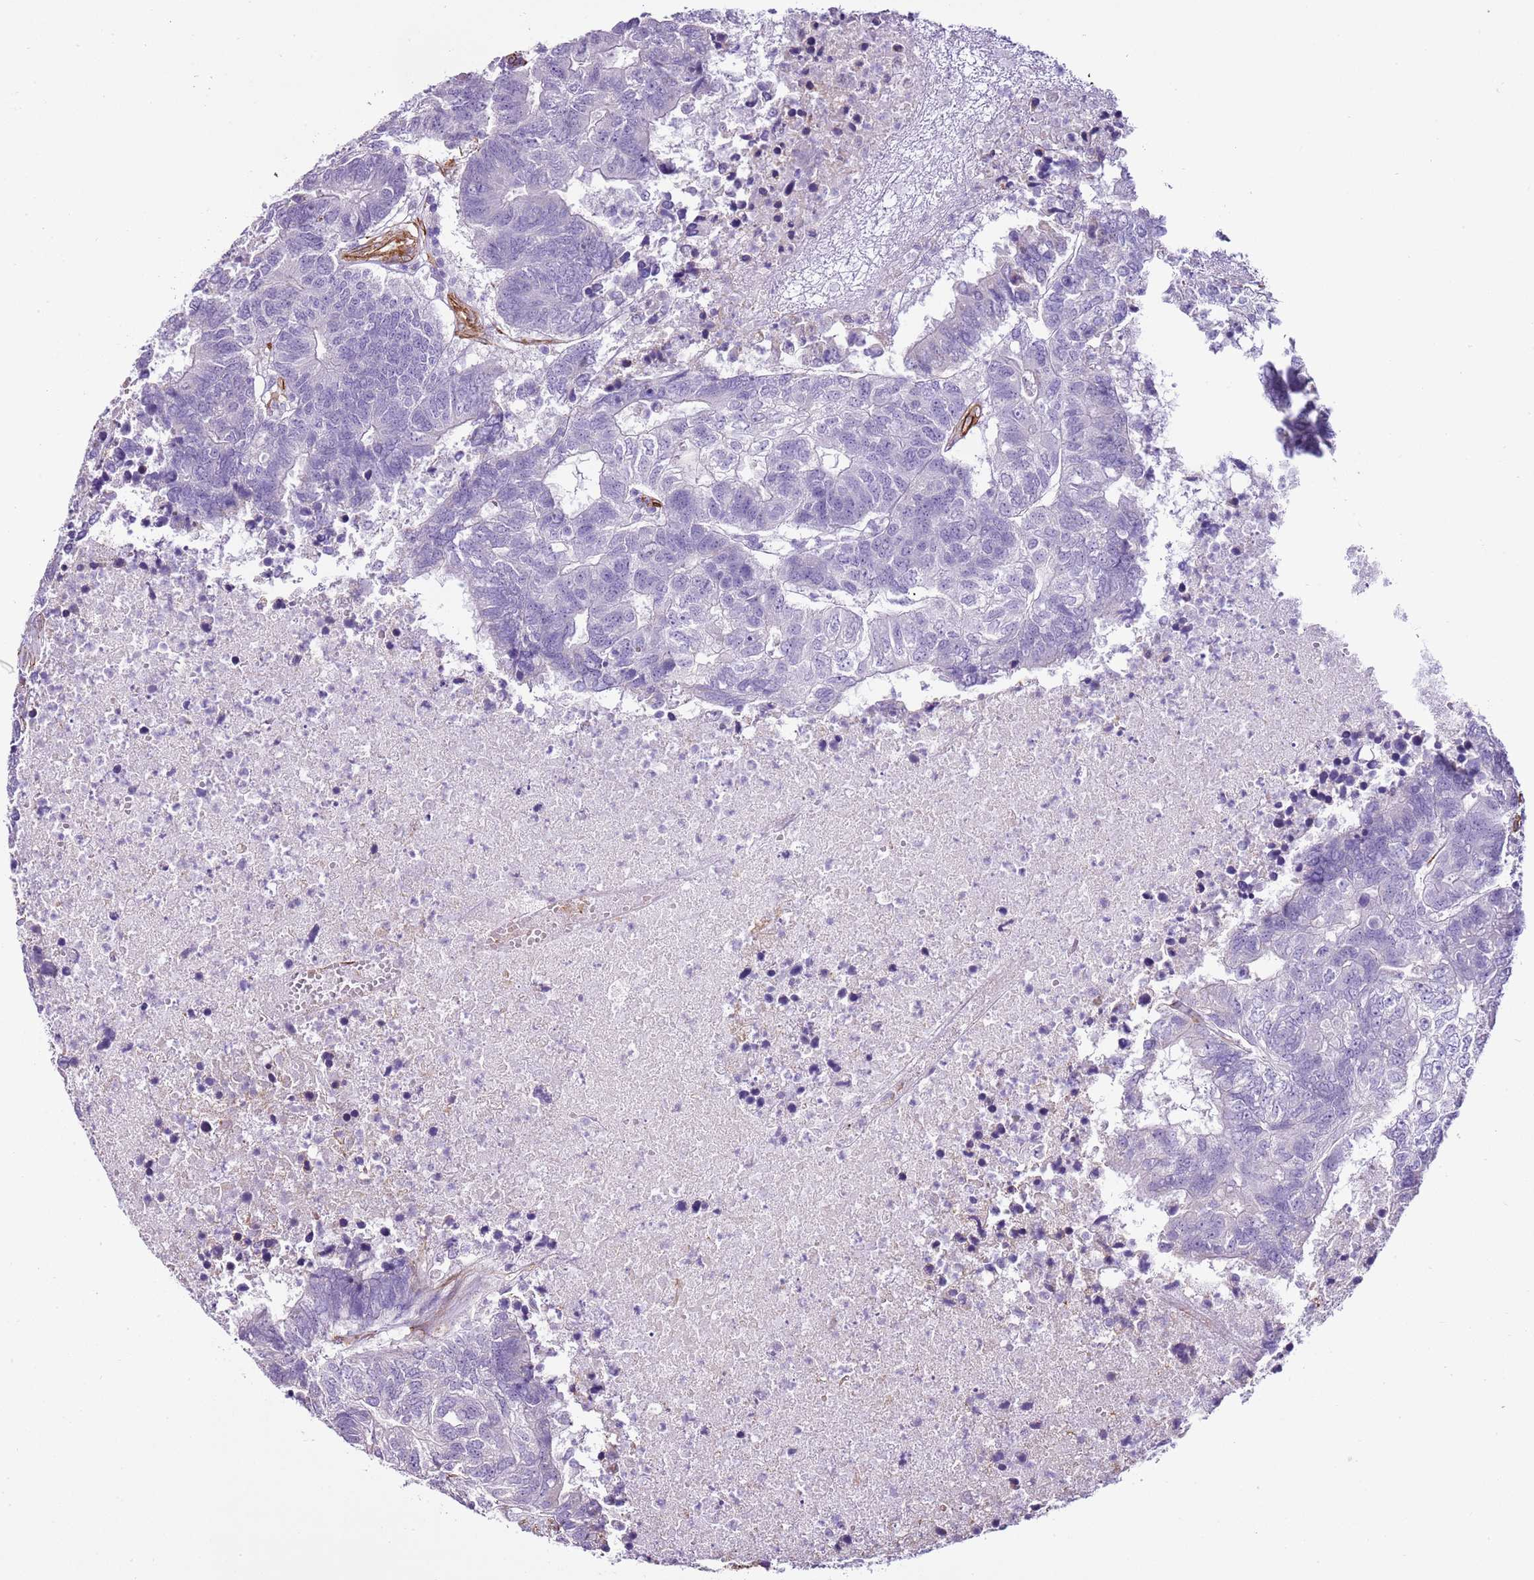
{"staining": {"intensity": "negative", "quantity": "none", "location": "none"}, "tissue": "colorectal cancer", "cell_type": "Tumor cells", "image_type": "cancer", "snomed": [{"axis": "morphology", "description": "Adenocarcinoma, NOS"}, {"axis": "topography", "description": "Colon"}], "caption": "This is an IHC photomicrograph of colorectal adenocarcinoma. There is no staining in tumor cells.", "gene": "CTDSPL", "patient": {"sex": "female", "age": 48}}